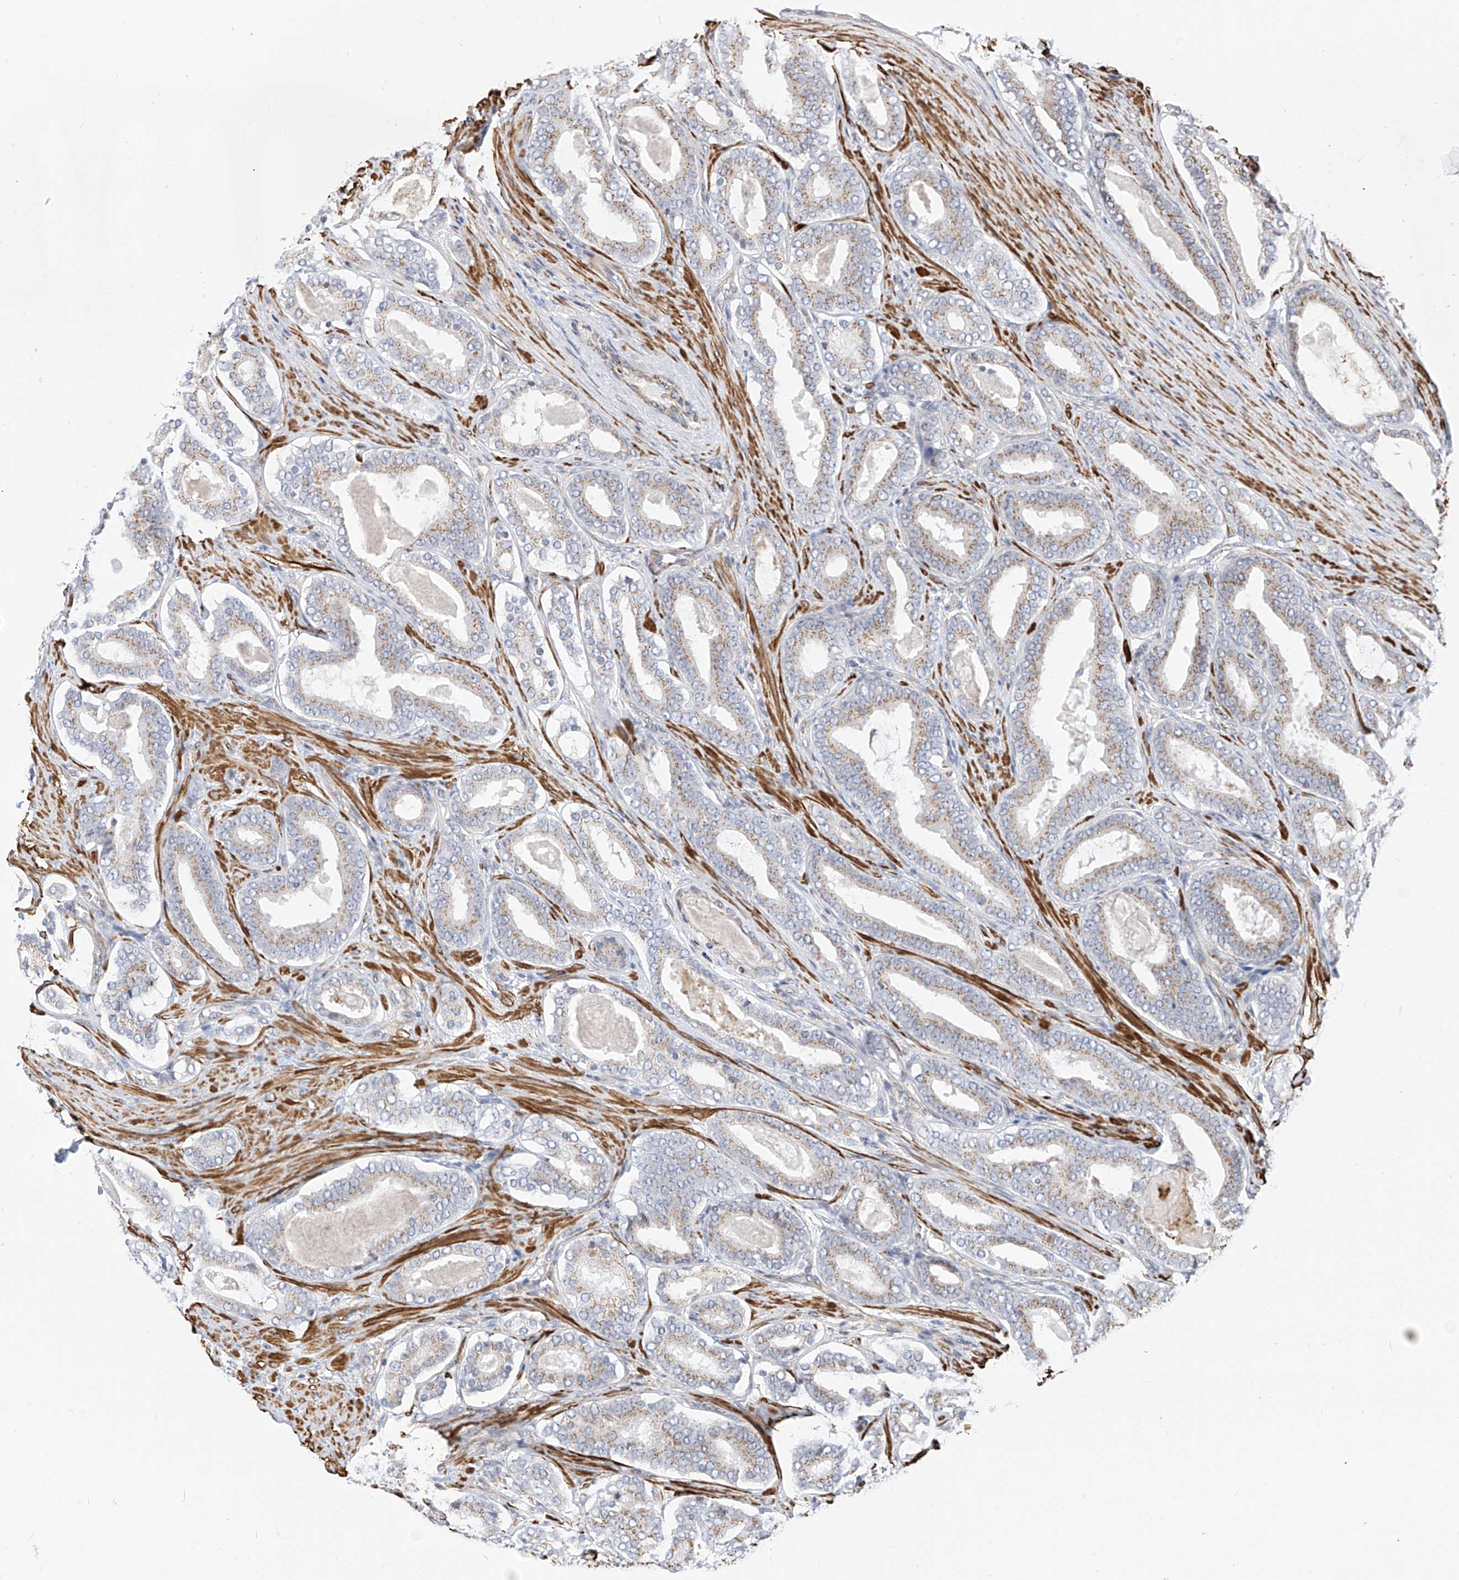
{"staining": {"intensity": "weak", "quantity": ">75%", "location": "cytoplasmic/membranous"}, "tissue": "prostate cancer", "cell_type": "Tumor cells", "image_type": "cancer", "snomed": [{"axis": "morphology", "description": "Adenocarcinoma, High grade"}, {"axis": "topography", "description": "Prostate"}], "caption": "A histopathology image of prostate cancer stained for a protein reveals weak cytoplasmic/membranous brown staining in tumor cells.", "gene": "TTLL8", "patient": {"sex": "male", "age": 60}}